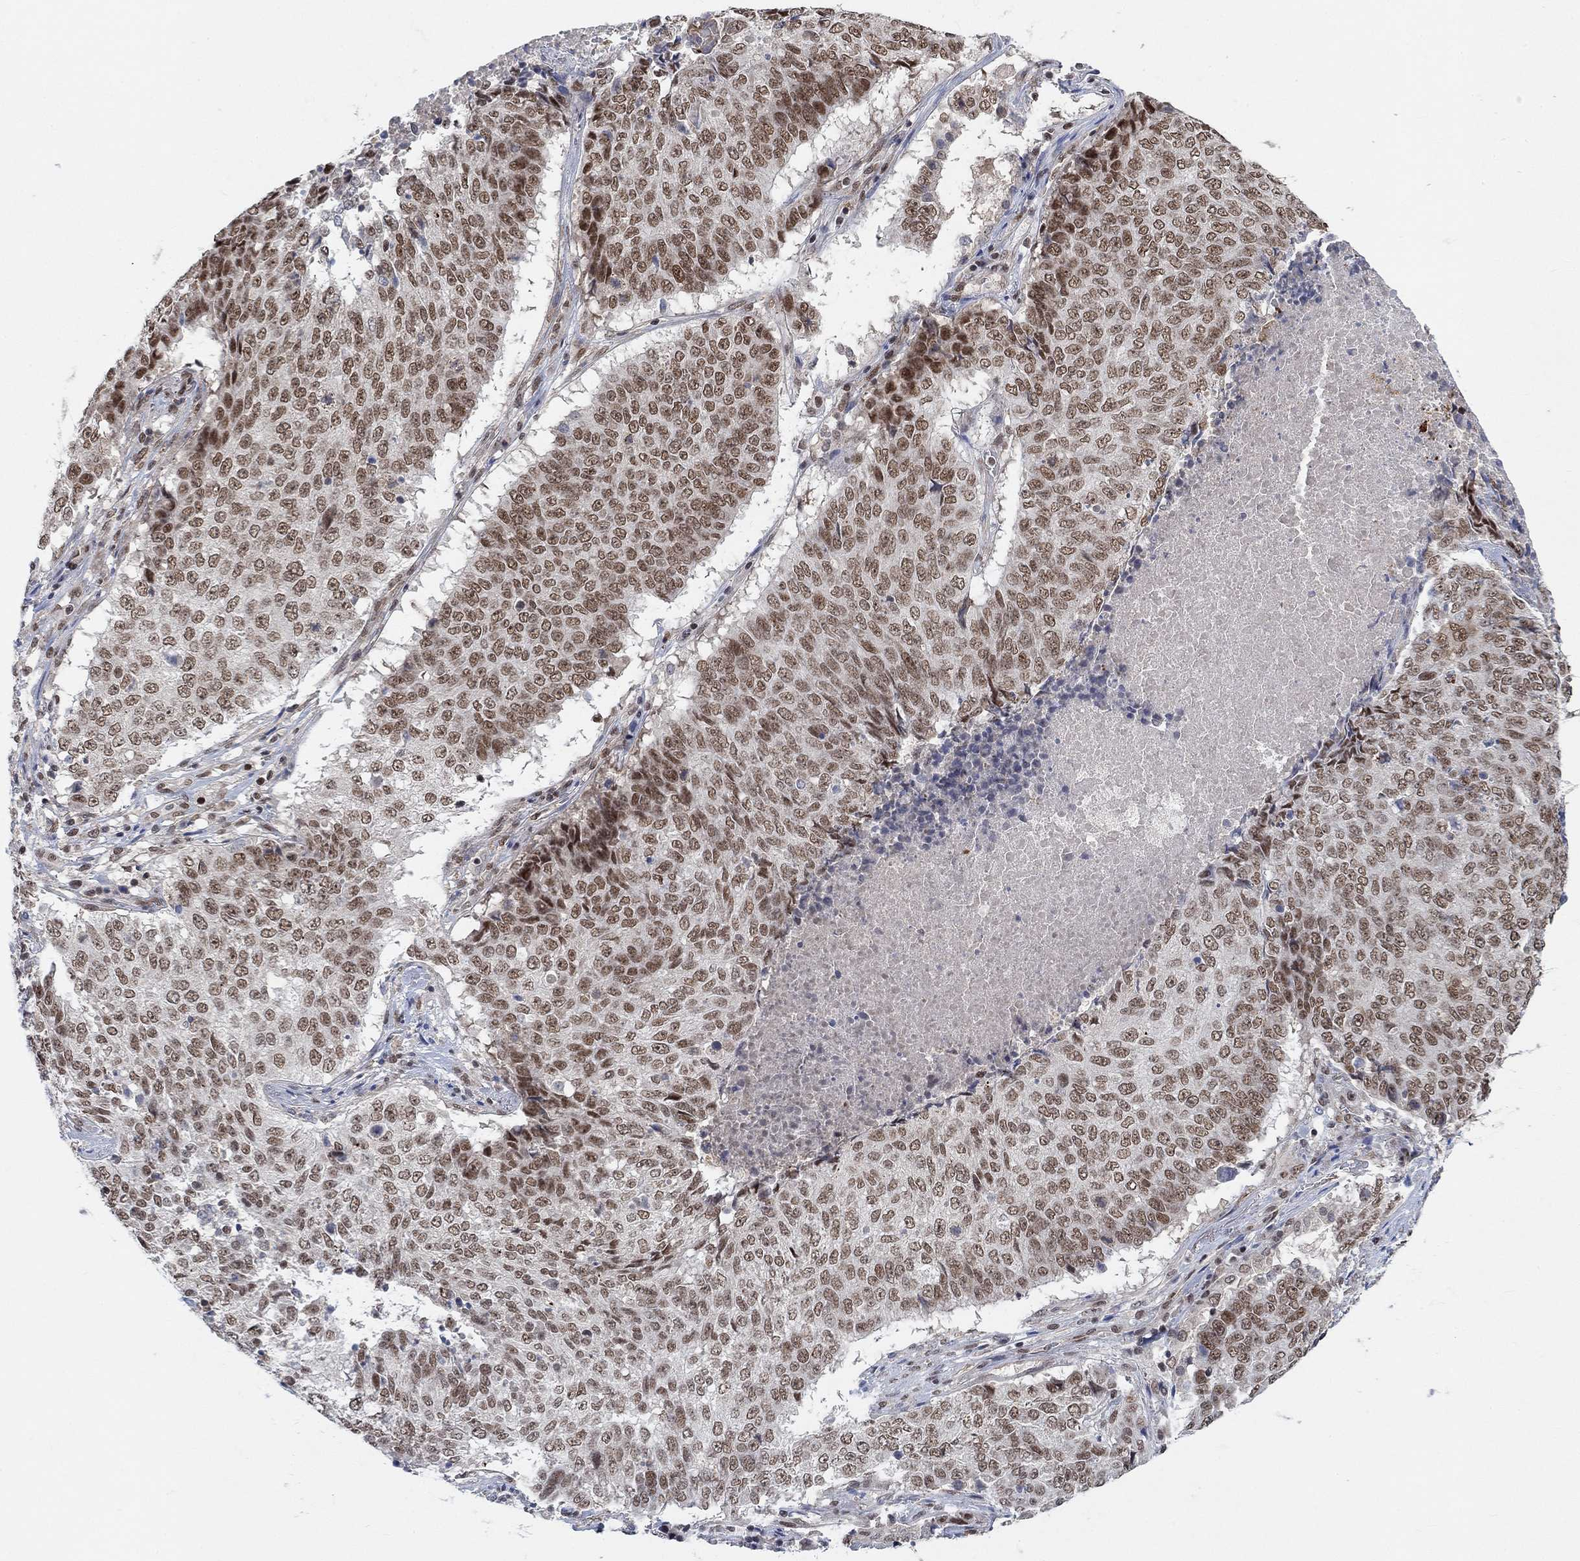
{"staining": {"intensity": "moderate", "quantity": ">75%", "location": "nuclear"}, "tissue": "lung cancer", "cell_type": "Tumor cells", "image_type": "cancer", "snomed": [{"axis": "morphology", "description": "Squamous cell carcinoma, NOS"}, {"axis": "topography", "description": "Lung"}], "caption": "A high-resolution image shows immunohistochemistry (IHC) staining of squamous cell carcinoma (lung), which demonstrates moderate nuclear staining in about >75% of tumor cells.", "gene": "THAP8", "patient": {"sex": "male", "age": 64}}